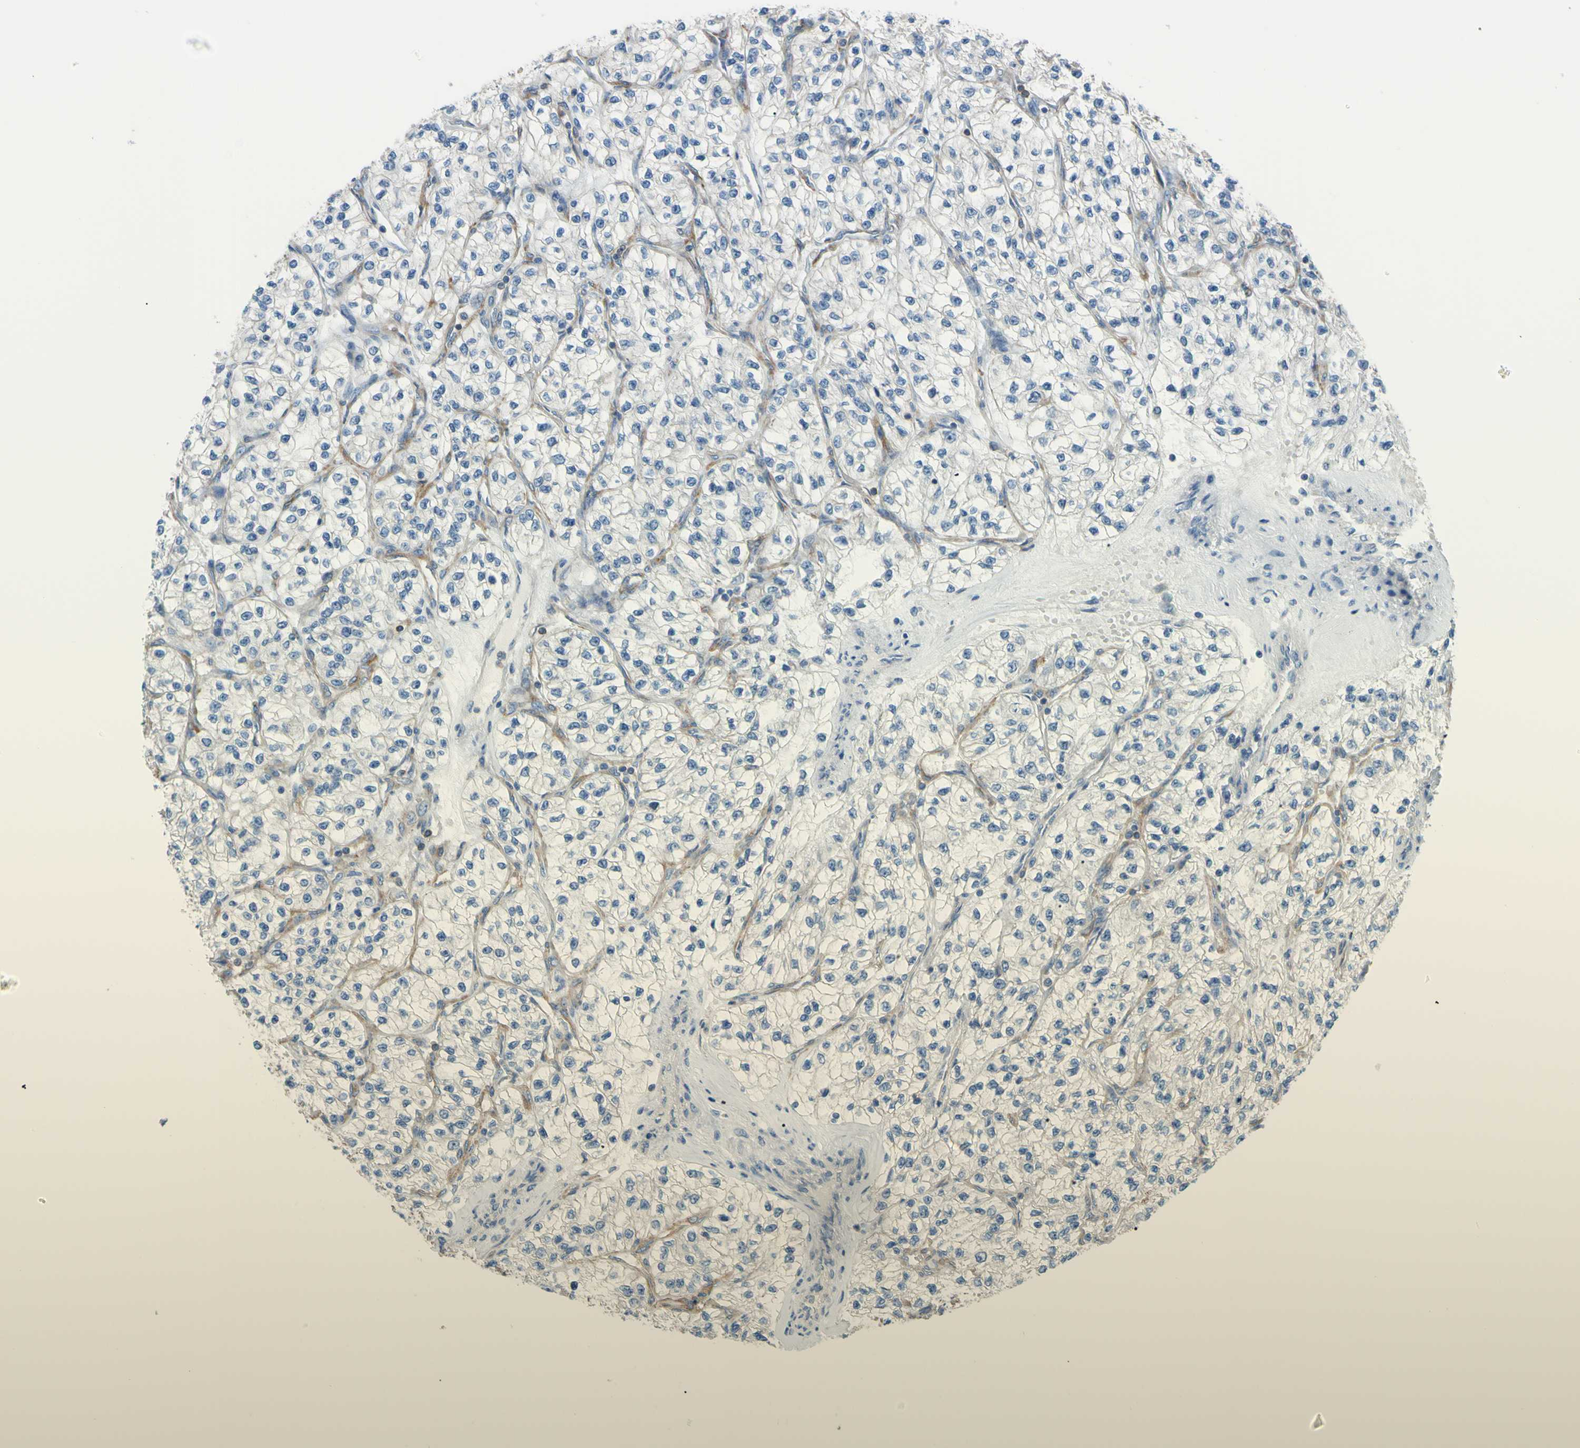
{"staining": {"intensity": "negative", "quantity": "none", "location": "none"}, "tissue": "renal cancer", "cell_type": "Tumor cells", "image_type": "cancer", "snomed": [{"axis": "morphology", "description": "Adenocarcinoma, NOS"}, {"axis": "topography", "description": "Kidney"}], "caption": "High magnification brightfield microscopy of renal cancer (adenocarcinoma) stained with DAB (3,3'-diaminobenzidine) (brown) and counterstained with hematoxylin (blue): tumor cells show no significant staining.", "gene": "ADD1", "patient": {"sex": "female", "age": 57}}